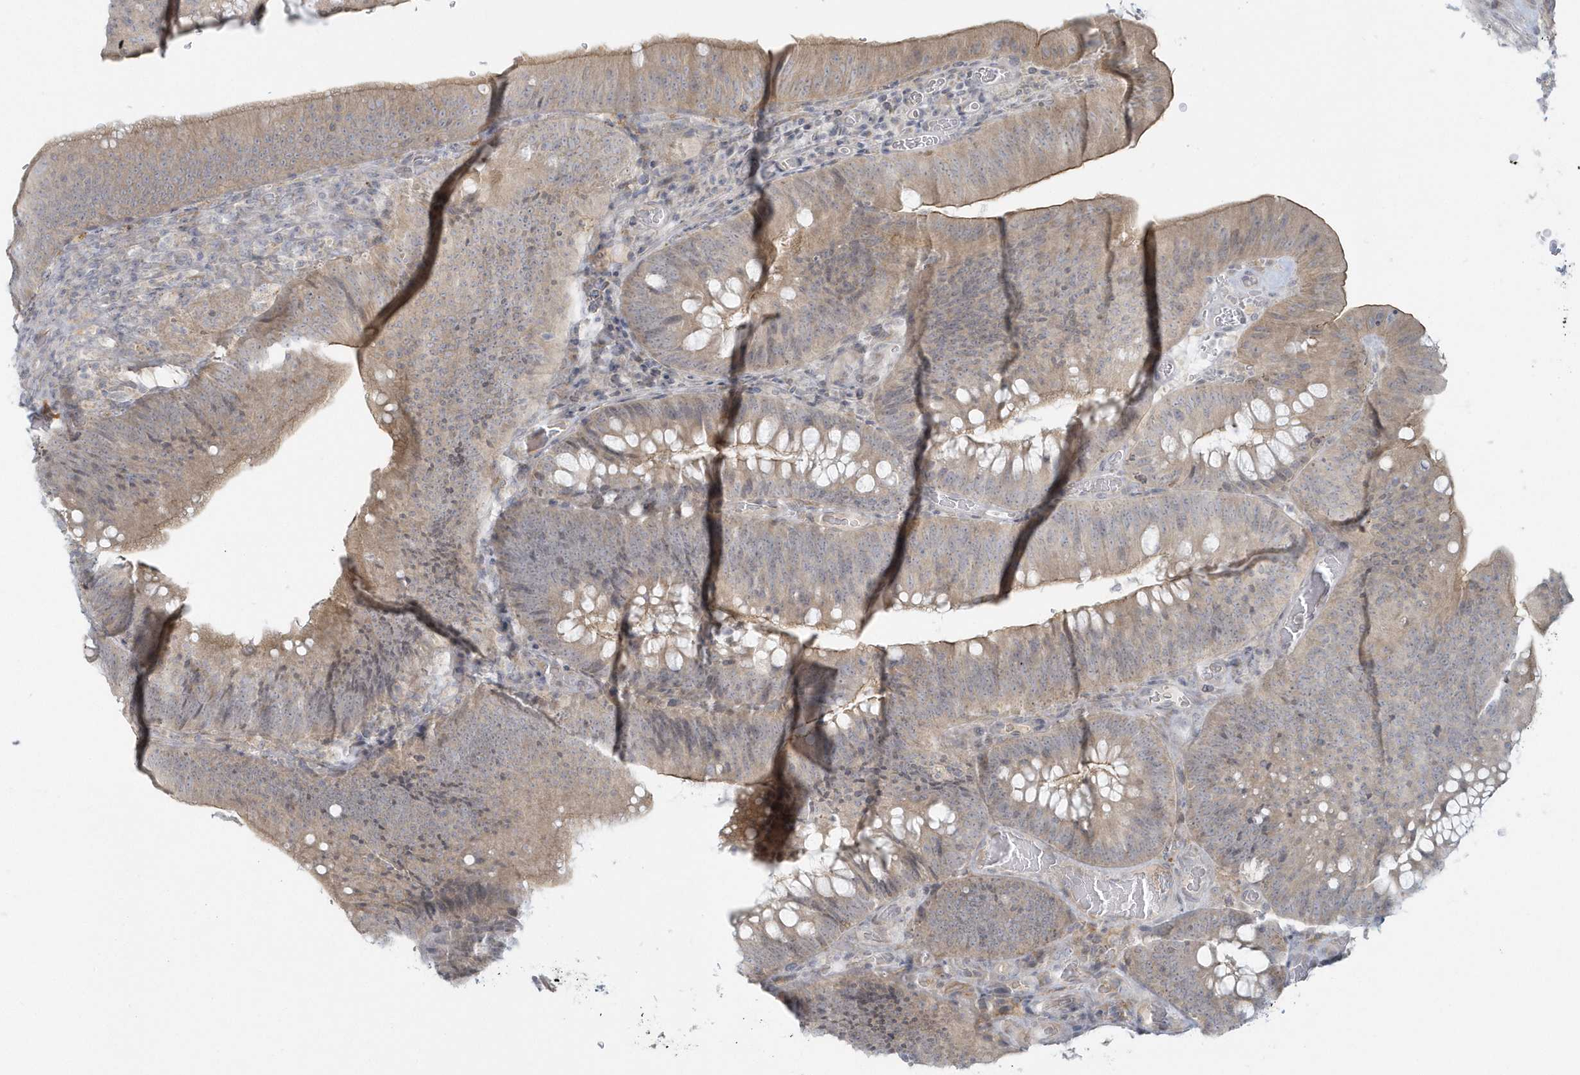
{"staining": {"intensity": "moderate", "quantity": "25%-75%", "location": "cytoplasmic/membranous"}, "tissue": "colorectal cancer", "cell_type": "Tumor cells", "image_type": "cancer", "snomed": [{"axis": "morphology", "description": "Normal tissue, NOS"}, {"axis": "topography", "description": "Colon"}], "caption": "This is a micrograph of immunohistochemistry (IHC) staining of colorectal cancer, which shows moderate staining in the cytoplasmic/membranous of tumor cells.", "gene": "BLTP3A", "patient": {"sex": "female", "age": 82}}